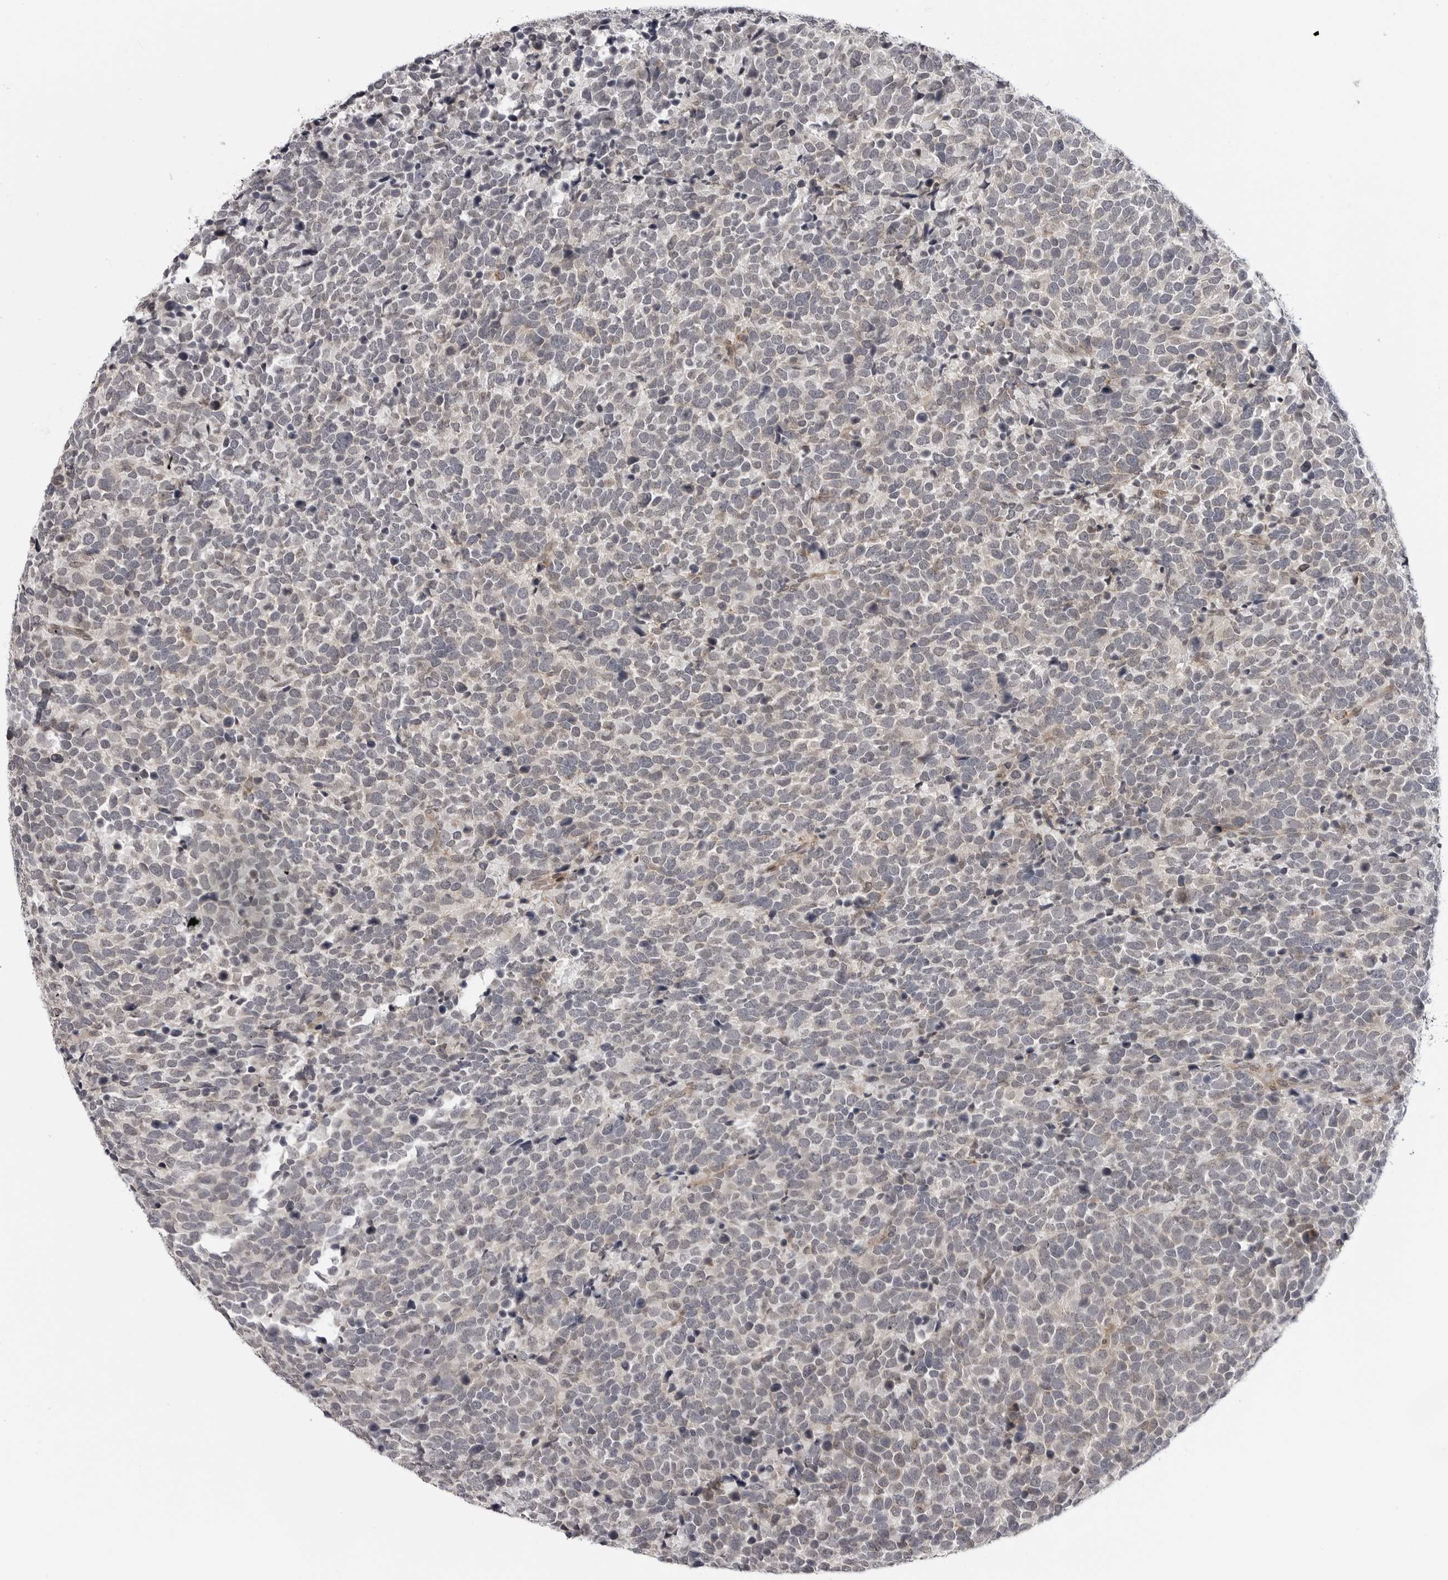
{"staining": {"intensity": "negative", "quantity": "none", "location": "none"}, "tissue": "urothelial cancer", "cell_type": "Tumor cells", "image_type": "cancer", "snomed": [{"axis": "morphology", "description": "Urothelial carcinoma, High grade"}, {"axis": "topography", "description": "Urinary bladder"}], "caption": "Tumor cells are negative for brown protein staining in urothelial carcinoma (high-grade).", "gene": "ADAMTS5", "patient": {"sex": "female", "age": 82}}